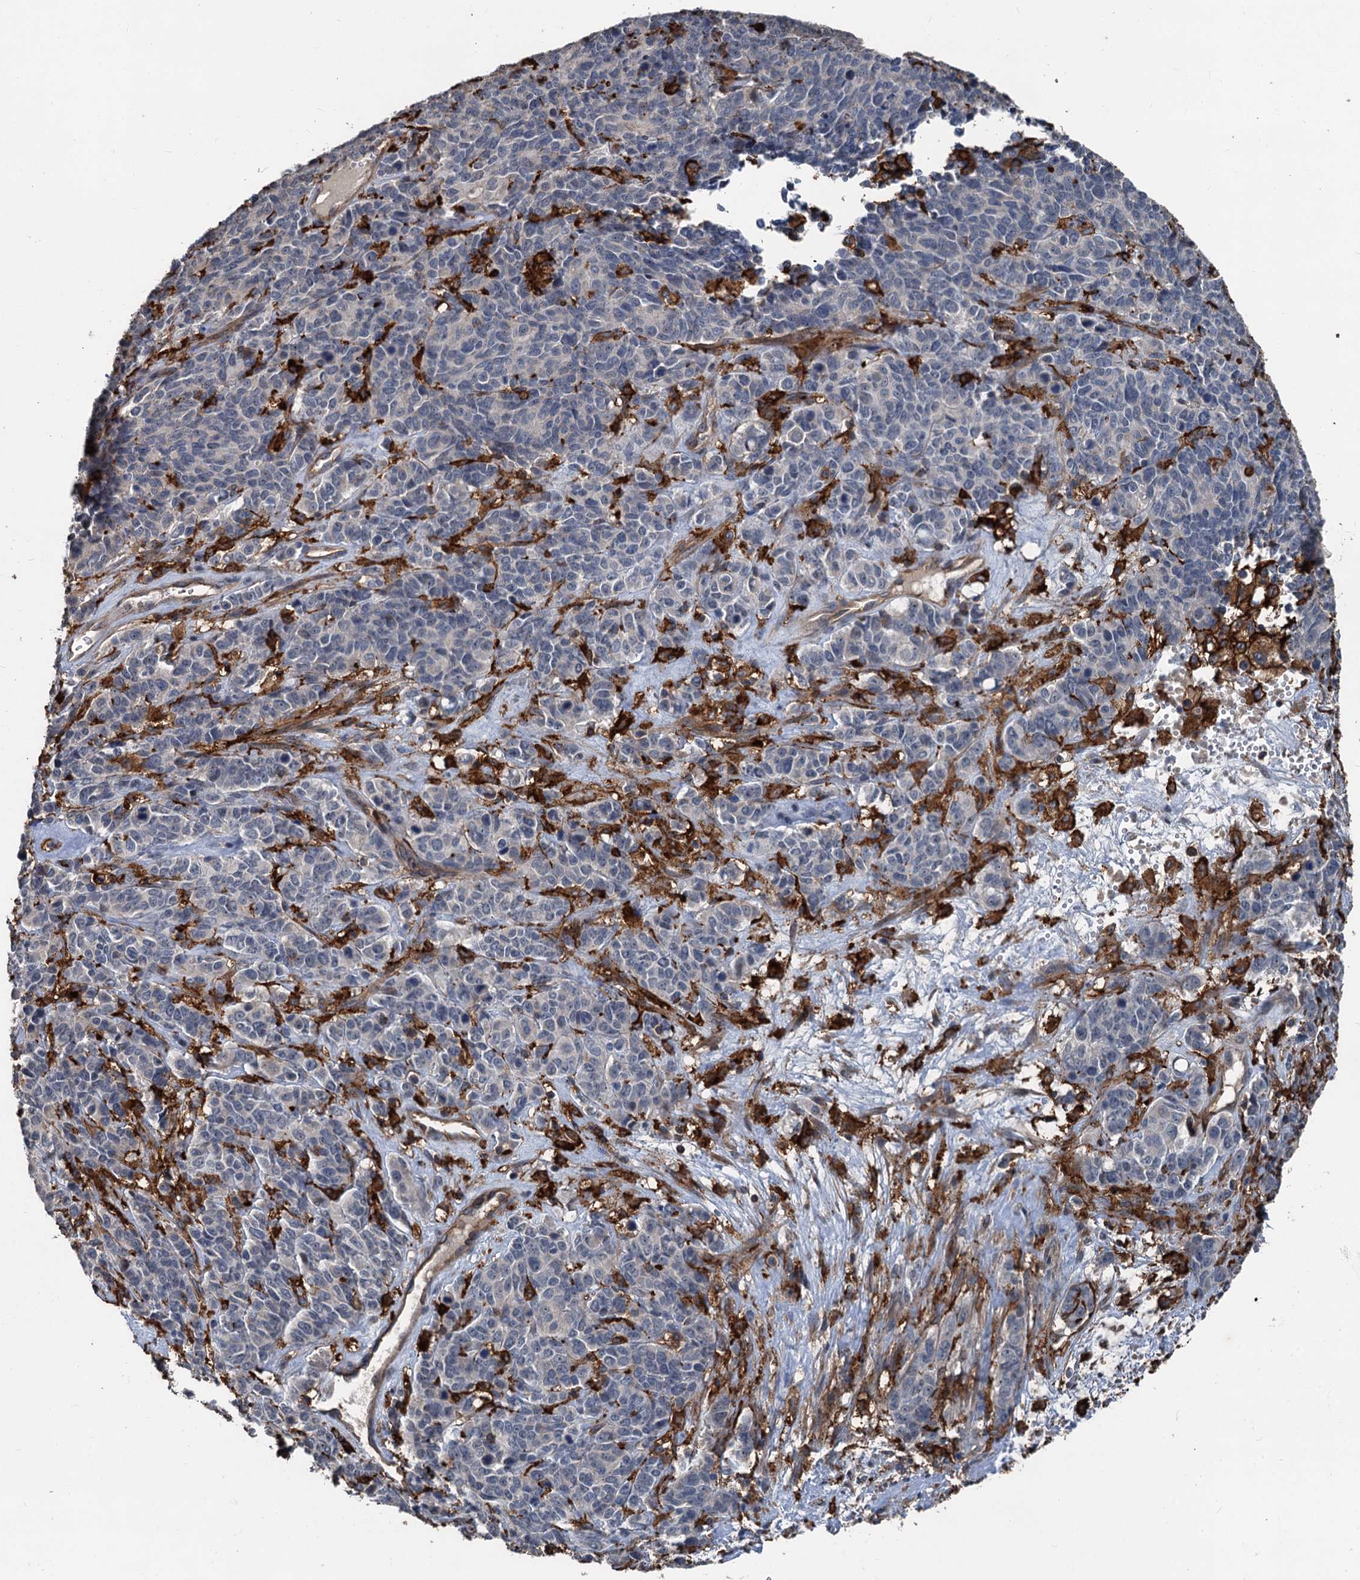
{"staining": {"intensity": "negative", "quantity": "none", "location": "none"}, "tissue": "cervical cancer", "cell_type": "Tumor cells", "image_type": "cancer", "snomed": [{"axis": "morphology", "description": "Squamous cell carcinoma, NOS"}, {"axis": "topography", "description": "Cervix"}], "caption": "The IHC photomicrograph has no significant staining in tumor cells of cervical cancer (squamous cell carcinoma) tissue.", "gene": "PLEKHO2", "patient": {"sex": "female", "age": 60}}